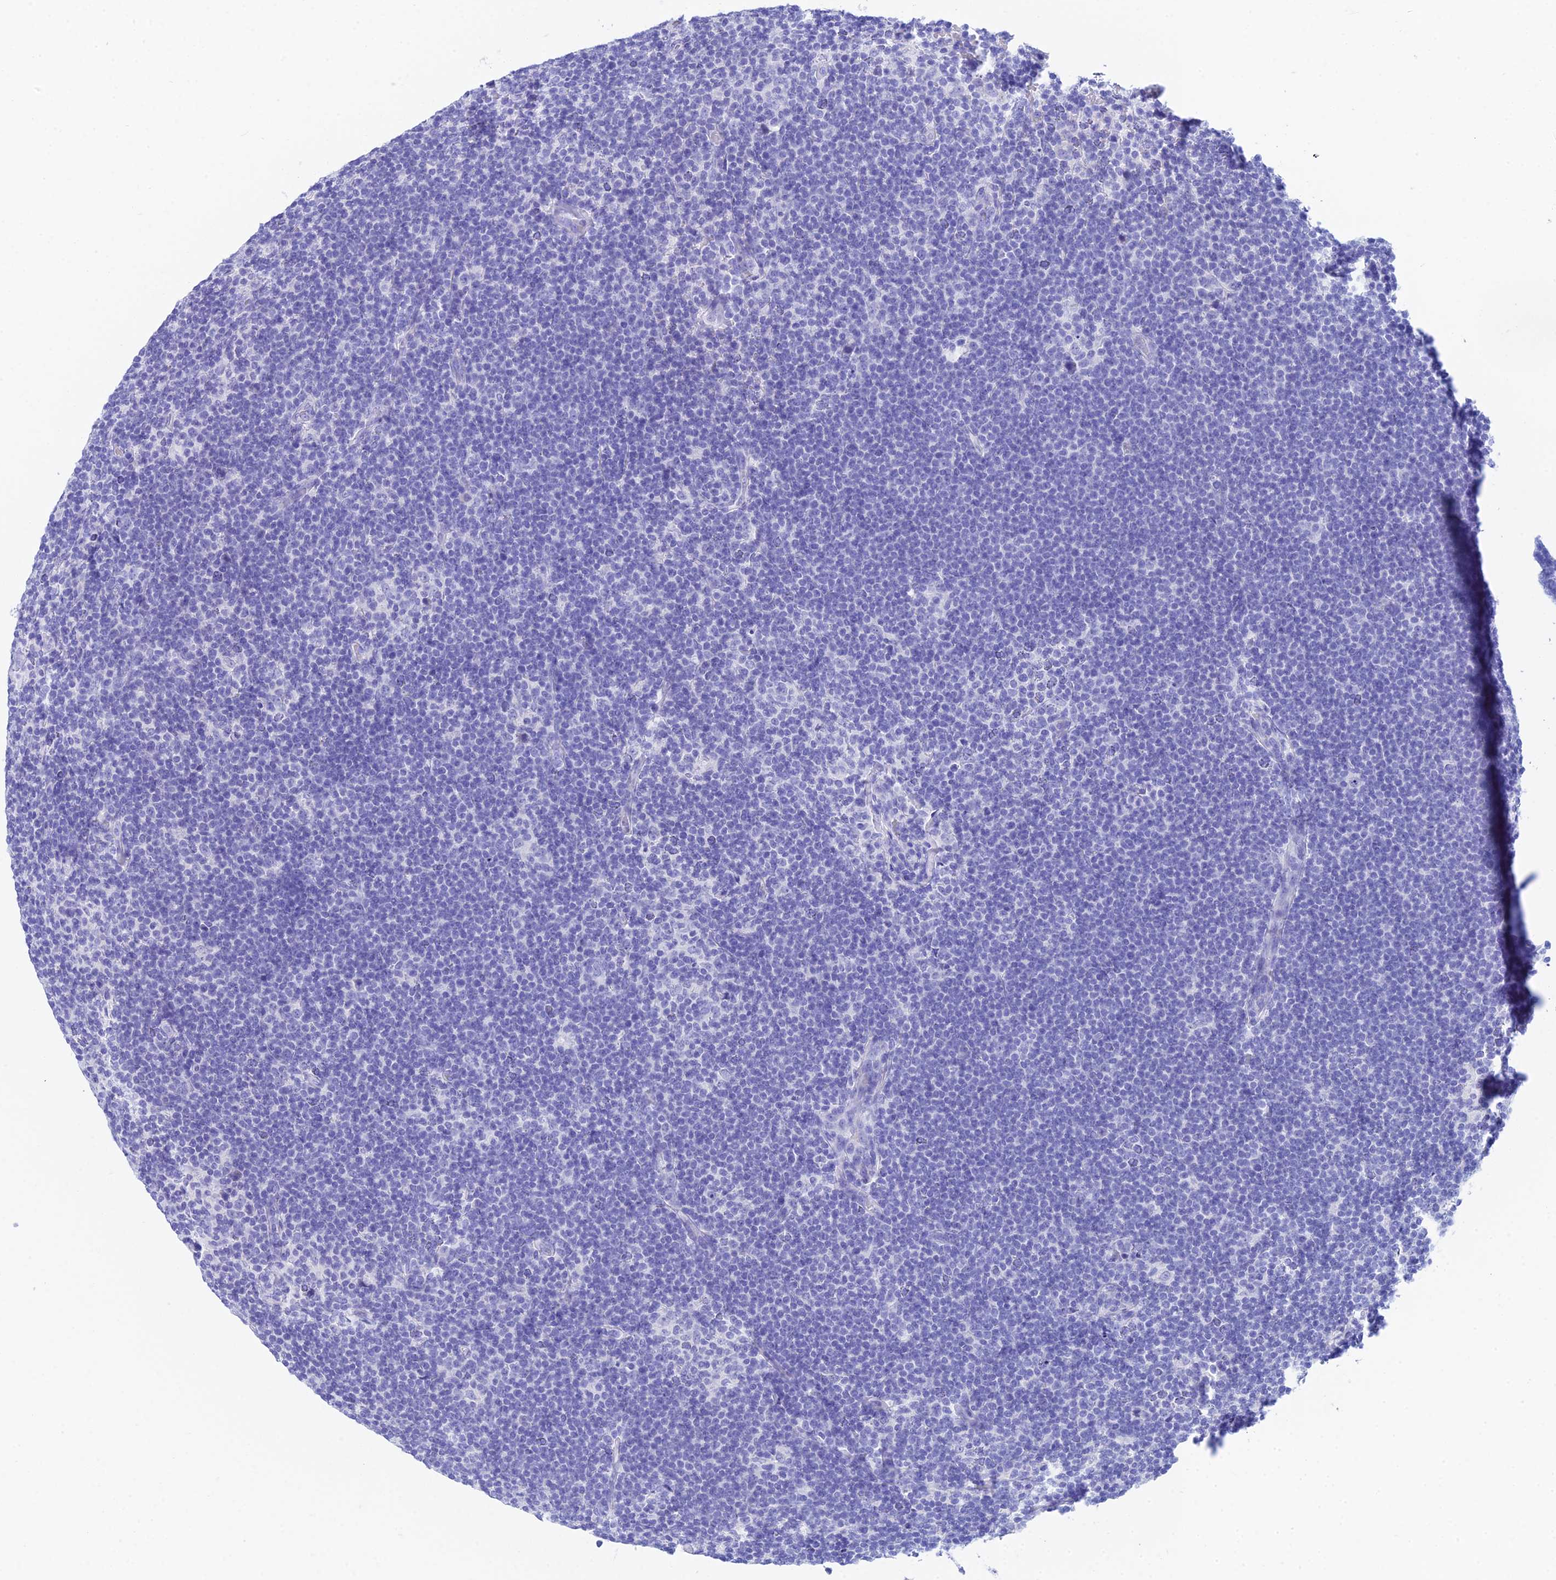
{"staining": {"intensity": "negative", "quantity": "none", "location": "none"}, "tissue": "lymphoma", "cell_type": "Tumor cells", "image_type": "cancer", "snomed": [{"axis": "morphology", "description": "Hodgkin's disease, NOS"}, {"axis": "topography", "description": "Lymph node"}], "caption": "Hodgkin's disease was stained to show a protein in brown. There is no significant staining in tumor cells. (DAB (3,3'-diaminobenzidine) IHC, high magnification).", "gene": "REG1A", "patient": {"sex": "female", "age": 57}}